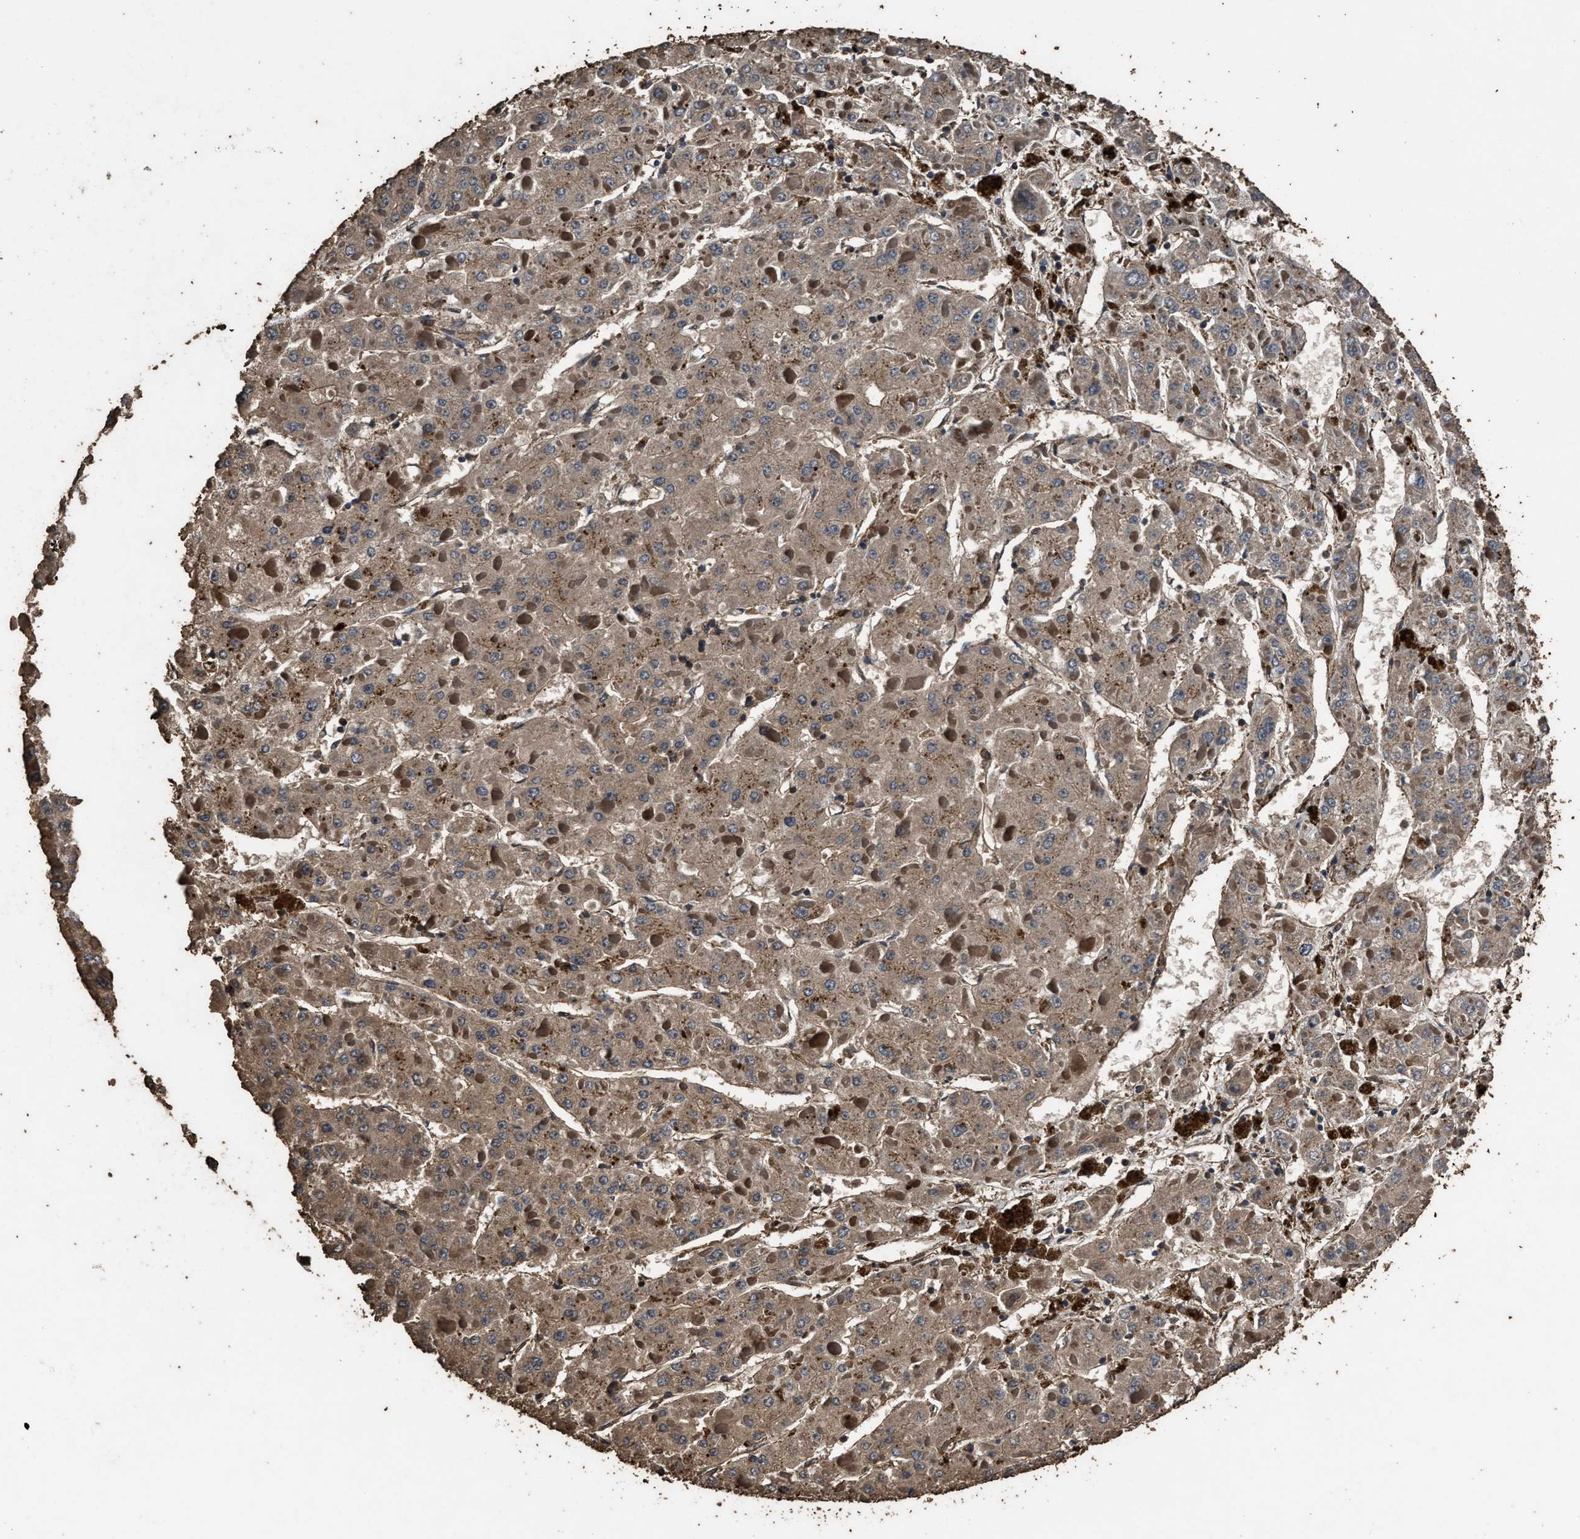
{"staining": {"intensity": "moderate", "quantity": ">75%", "location": "cytoplasmic/membranous"}, "tissue": "liver cancer", "cell_type": "Tumor cells", "image_type": "cancer", "snomed": [{"axis": "morphology", "description": "Carcinoma, Hepatocellular, NOS"}, {"axis": "topography", "description": "Liver"}], "caption": "Liver cancer stained for a protein (brown) displays moderate cytoplasmic/membranous positive expression in approximately >75% of tumor cells.", "gene": "ZMYND19", "patient": {"sex": "female", "age": 73}}